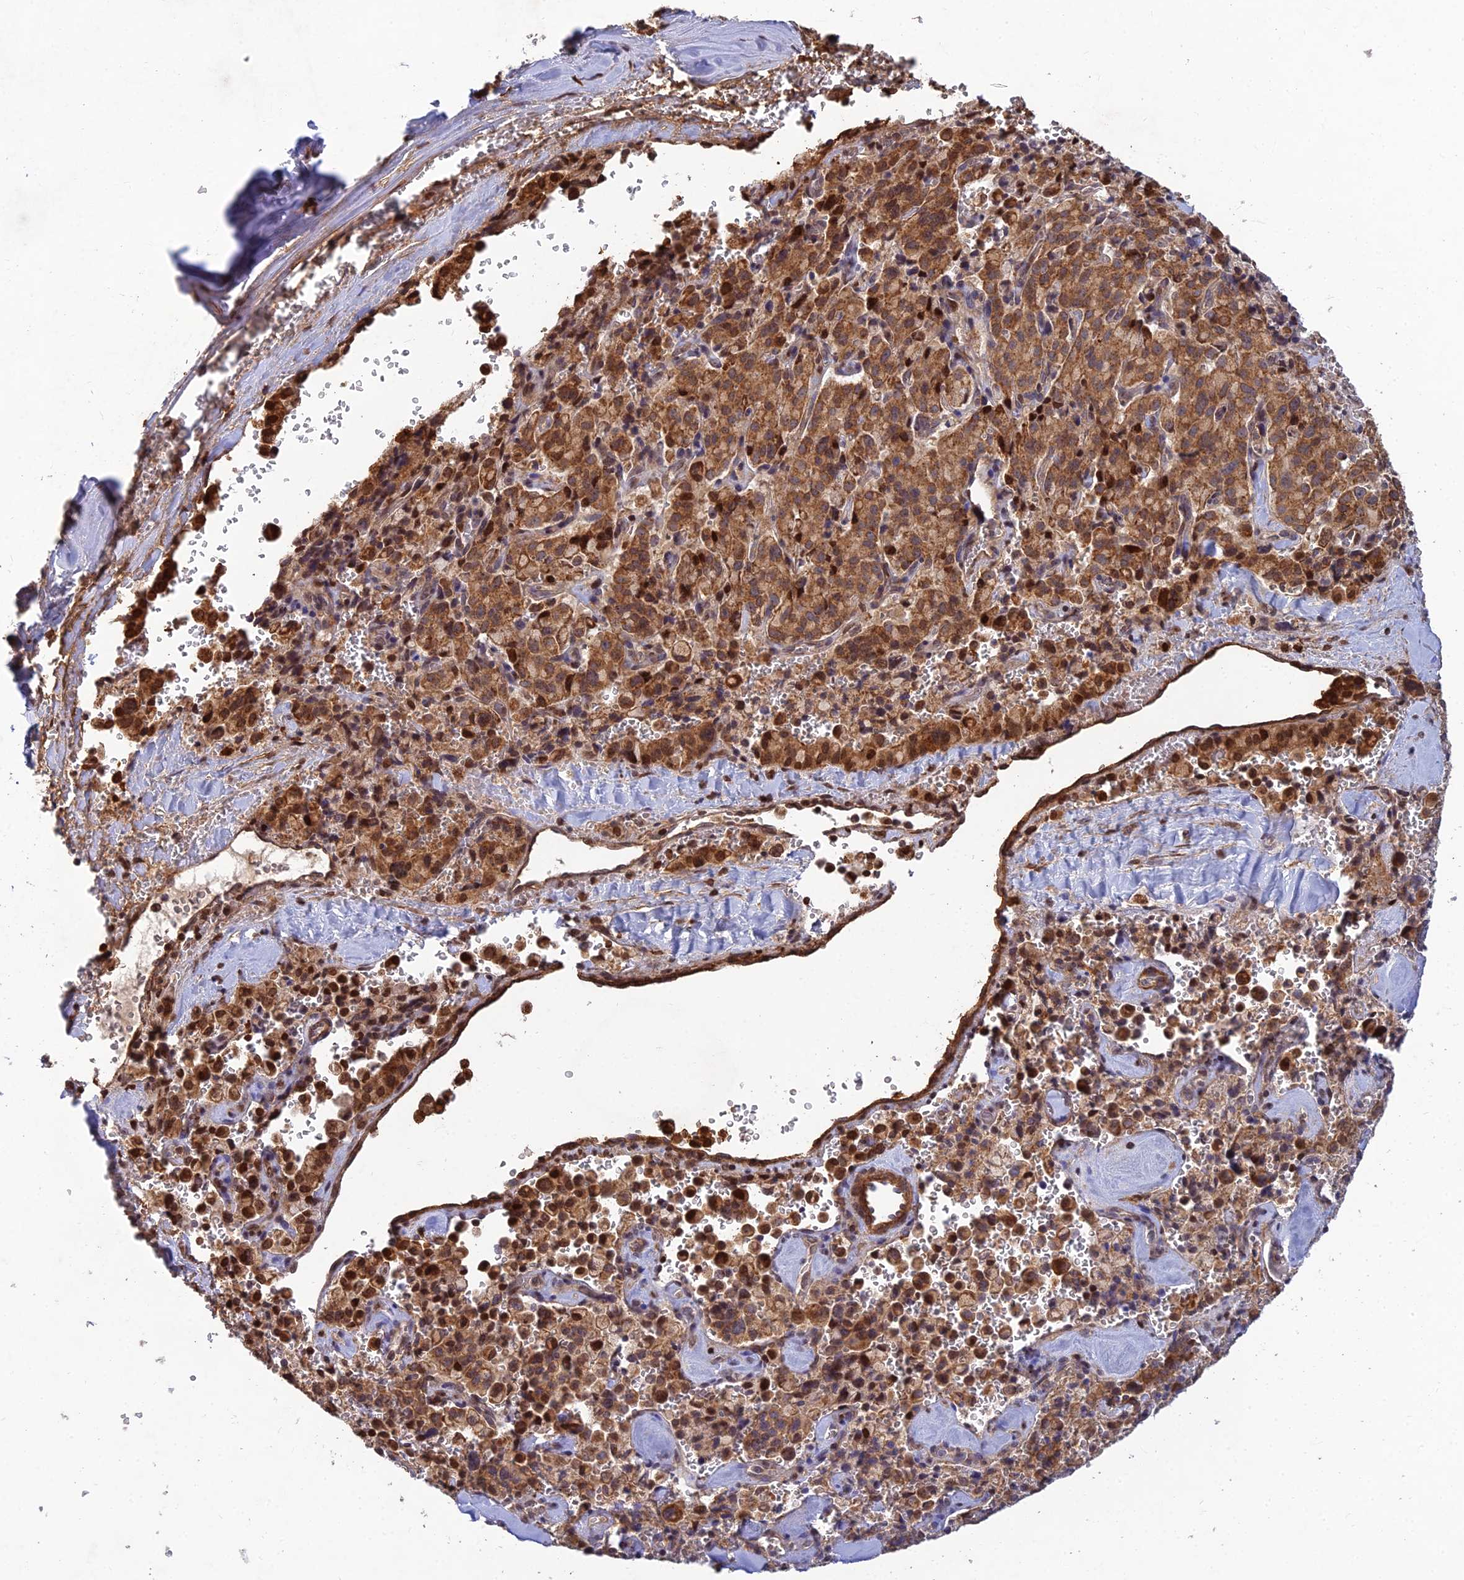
{"staining": {"intensity": "strong", "quantity": "25%-75%", "location": "cytoplasmic/membranous,nuclear"}, "tissue": "pancreatic cancer", "cell_type": "Tumor cells", "image_type": "cancer", "snomed": [{"axis": "morphology", "description": "Adenocarcinoma, NOS"}, {"axis": "topography", "description": "Pancreas"}], "caption": "There is high levels of strong cytoplasmic/membranous and nuclear staining in tumor cells of pancreatic cancer (adenocarcinoma), as demonstrated by immunohistochemical staining (brown color).", "gene": "RELCH", "patient": {"sex": "male", "age": 65}}